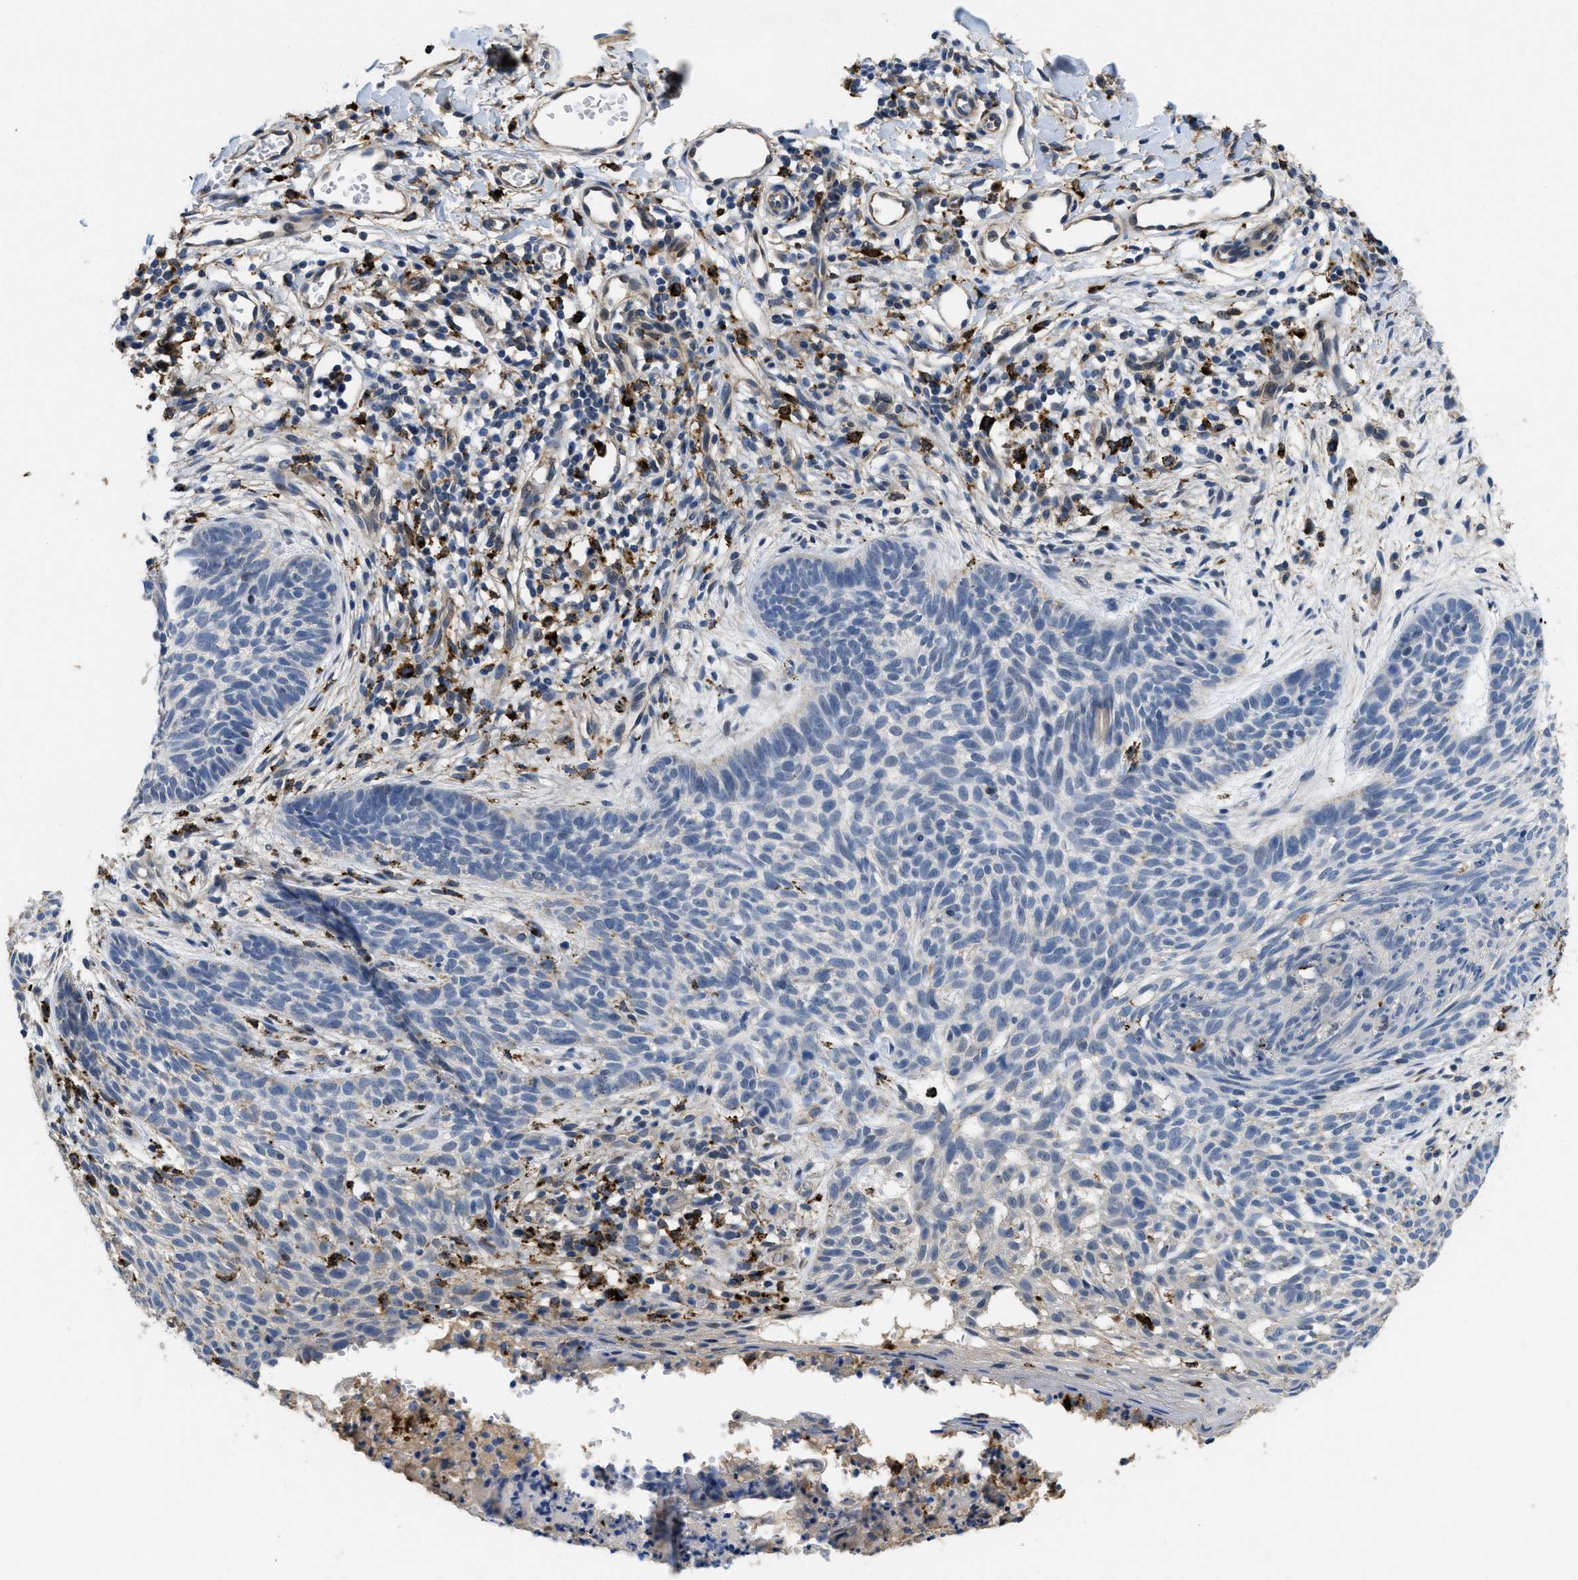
{"staining": {"intensity": "negative", "quantity": "none", "location": "none"}, "tissue": "skin cancer", "cell_type": "Tumor cells", "image_type": "cancer", "snomed": [{"axis": "morphology", "description": "Basal cell carcinoma"}, {"axis": "topography", "description": "Skin"}], "caption": "Immunohistochemistry (IHC) of human skin cancer displays no expression in tumor cells.", "gene": "BMPR2", "patient": {"sex": "female", "age": 59}}